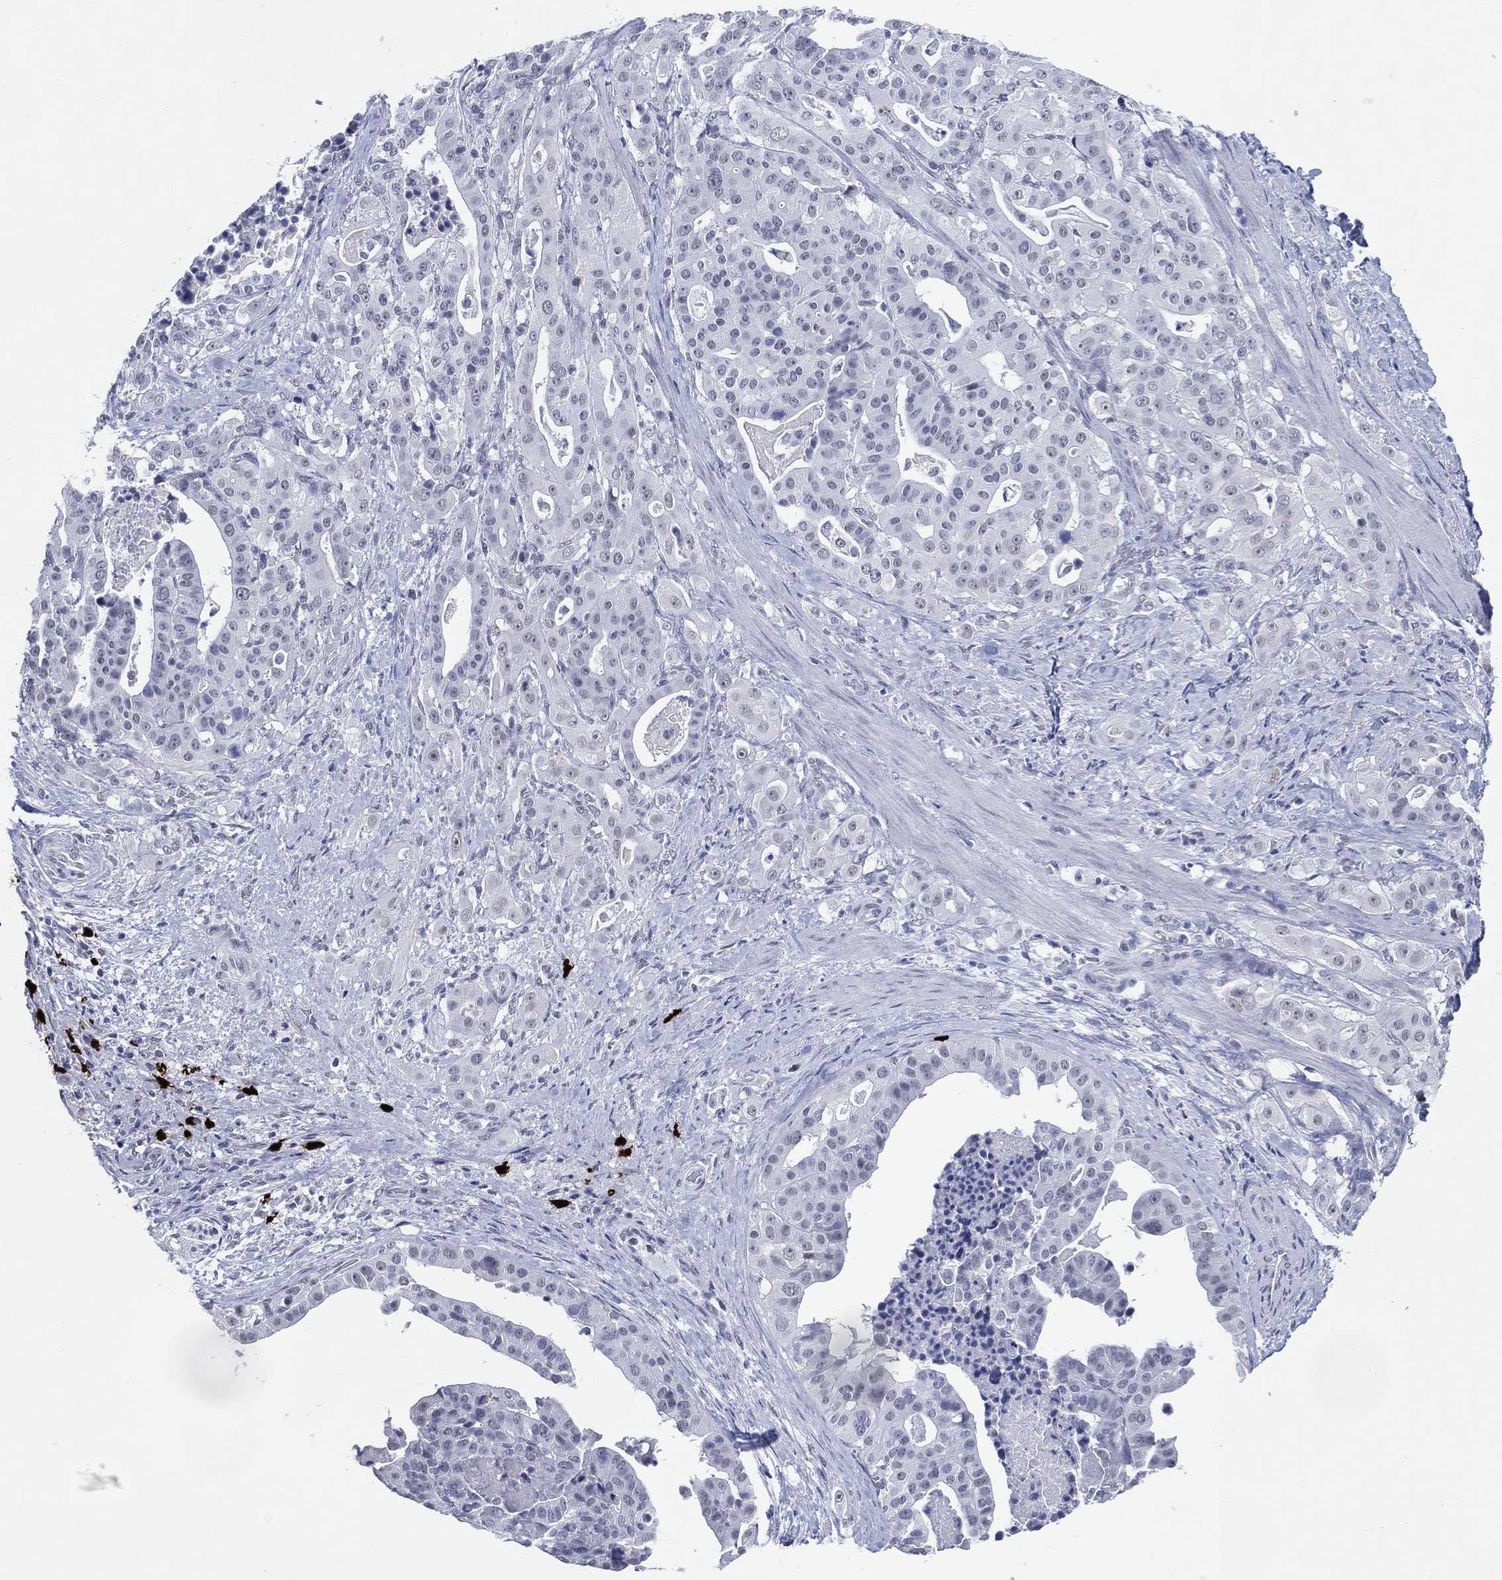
{"staining": {"intensity": "negative", "quantity": "none", "location": "none"}, "tissue": "stomach cancer", "cell_type": "Tumor cells", "image_type": "cancer", "snomed": [{"axis": "morphology", "description": "Adenocarcinoma, NOS"}, {"axis": "topography", "description": "Stomach"}], "caption": "High magnification brightfield microscopy of stomach cancer (adenocarcinoma) stained with DAB (3,3'-diaminobenzidine) (brown) and counterstained with hematoxylin (blue): tumor cells show no significant expression. The staining was performed using DAB to visualize the protein expression in brown, while the nuclei were stained in blue with hematoxylin (Magnification: 20x).", "gene": "CFAP58", "patient": {"sex": "male", "age": 48}}